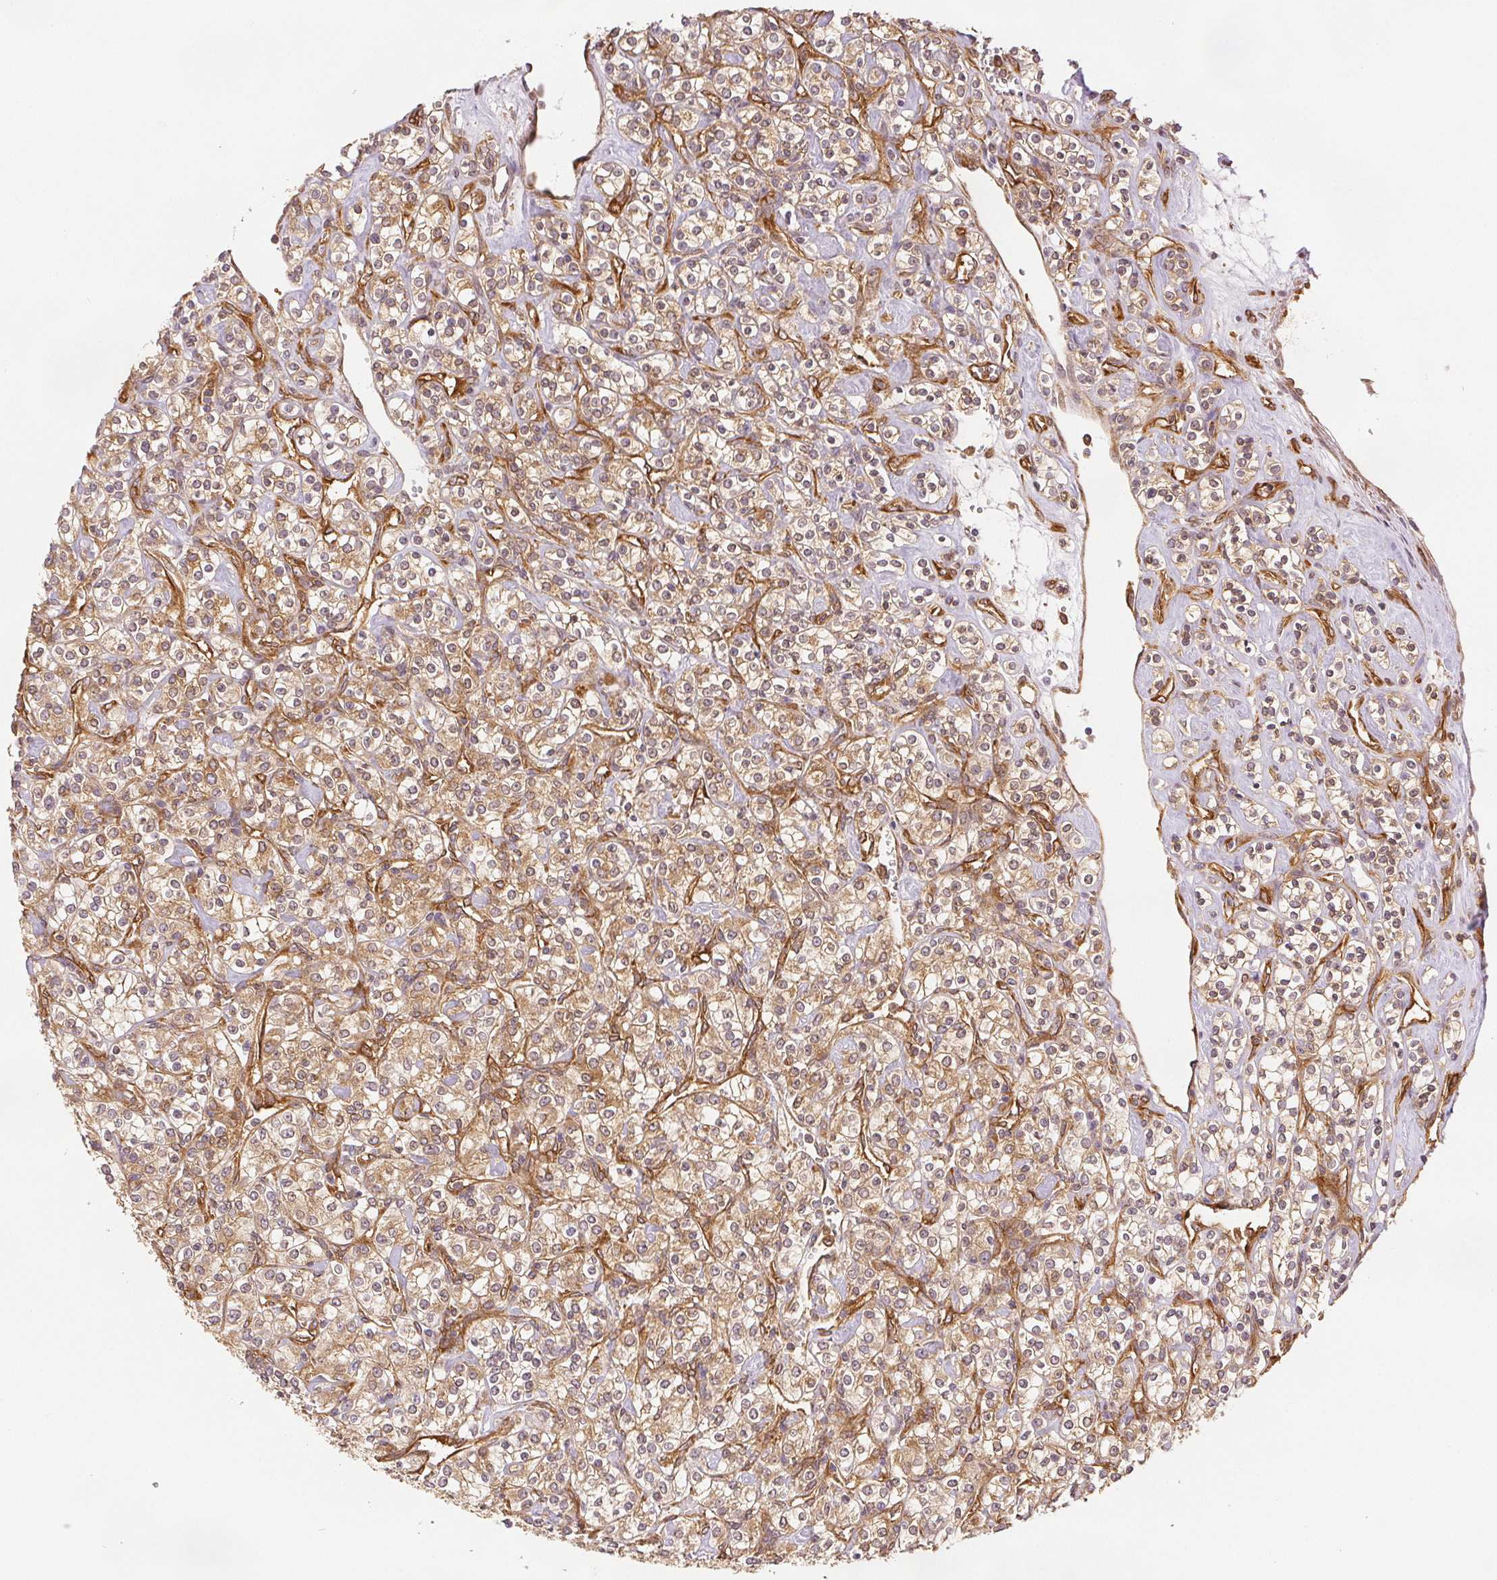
{"staining": {"intensity": "weak", "quantity": ">75%", "location": "cytoplasmic/membranous"}, "tissue": "renal cancer", "cell_type": "Tumor cells", "image_type": "cancer", "snomed": [{"axis": "morphology", "description": "Adenocarcinoma, NOS"}, {"axis": "topography", "description": "Kidney"}], "caption": "Weak cytoplasmic/membranous protein positivity is present in about >75% of tumor cells in renal adenocarcinoma. Nuclei are stained in blue.", "gene": "DIAPH2", "patient": {"sex": "male", "age": 77}}